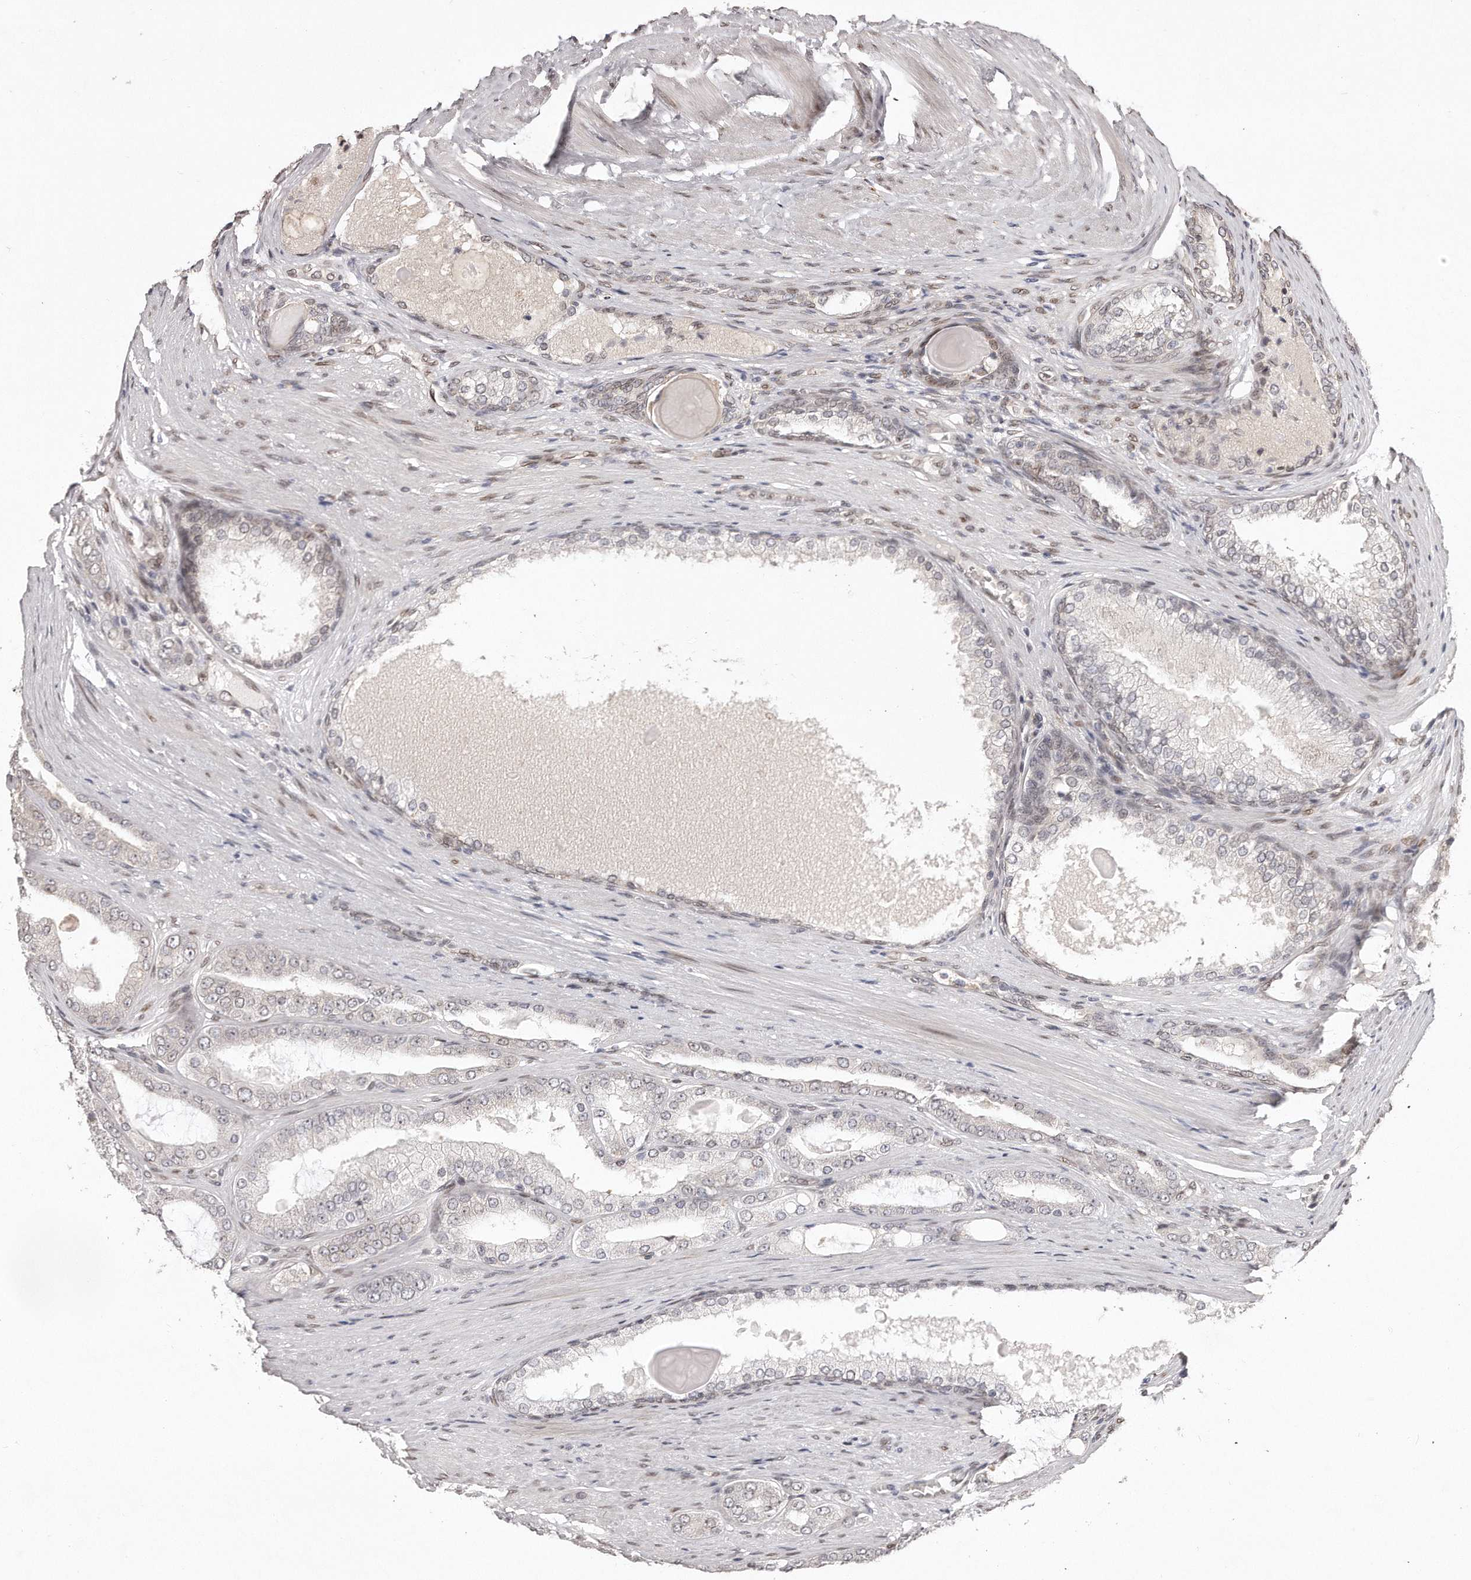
{"staining": {"intensity": "negative", "quantity": "none", "location": "none"}, "tissue": "prostate cancer", "cell_type": "Tumor cells", "image_type": "cancer", "snomed": [{"axis": "morphology", "description": "Adenocarcinoma, High grade"}, {"axis": "topography", "description": "Prostate"}], "caption": "High magnification brightfield microscopy of prostate adenocarcinoma (high-grade) stained with DAB (3,3'-diaminobenzidine) (brown) and counterstained with hematoxylin (blue): tumor cells show no significant staining.", "gene": "HASPIN", "patient": {"sex": "male", "age": 60}}